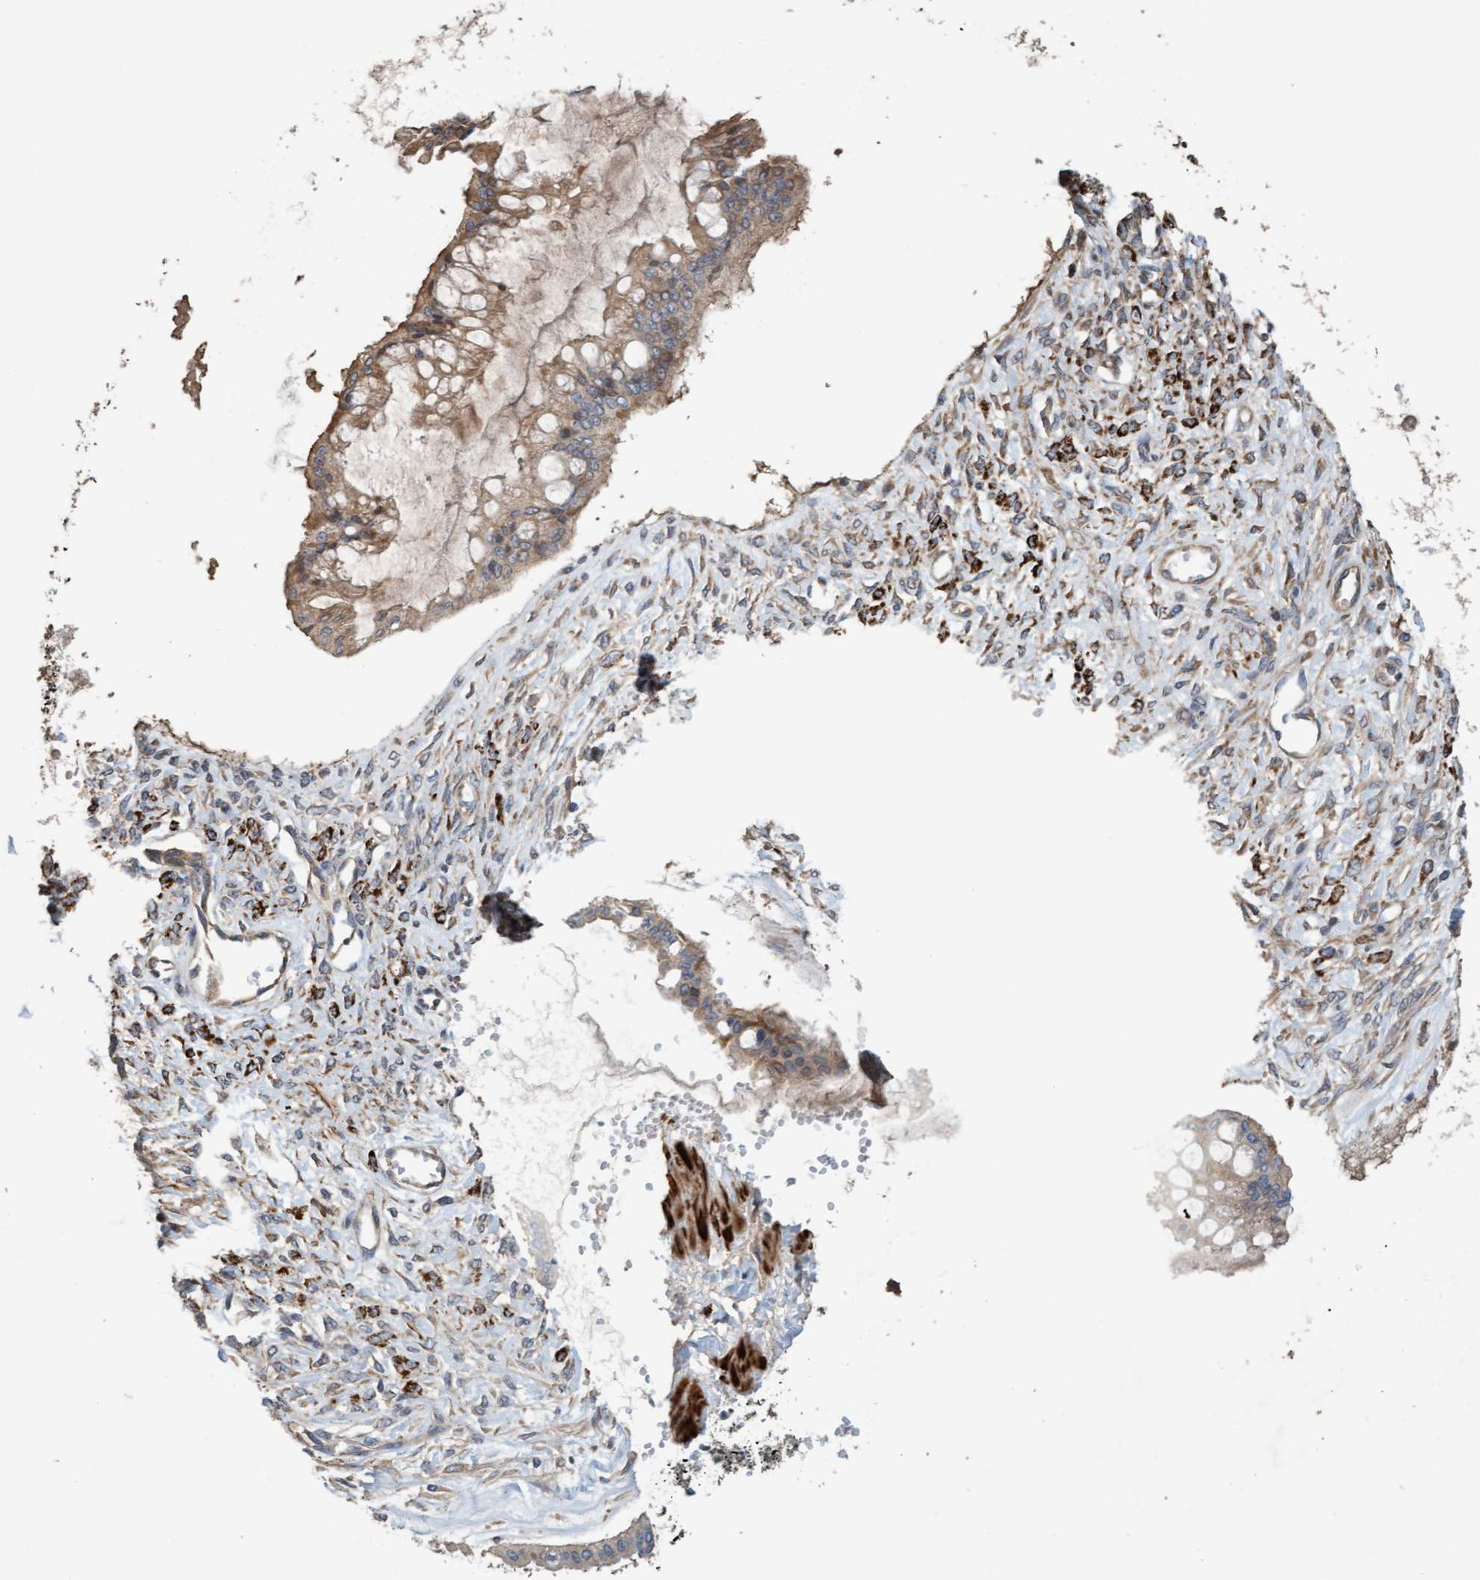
{"staining": {"intensity": "weak", "quantity": ">75%", "location": "cytoplasmic/membranous"}, "tissue": "ovarian cancer", "cell_type": "Tumor cells", "image_type": "cancer", "snomed": [{"axis": "morphology", "description": "Cystadenocarcinoma, mucinous, NOS"}, {"axis": "topography", "description": "Ovary"}], "caption": "An immunohistochemistry image of neoplastic tissue is shown. Protein staining in brown labels weak cytoplasmic/membranous positivity in mucinous cystadenocarcinoma (ovarian) within tumor cells. The staining is performed using DAB (3,3'-diaminobenzidine) brown chromogen to label protein expression. The nuclei are counter-stained blue using hematoxylin.", "gene": "LONRF1", "patient": {"sex": "female", "age": 73}}